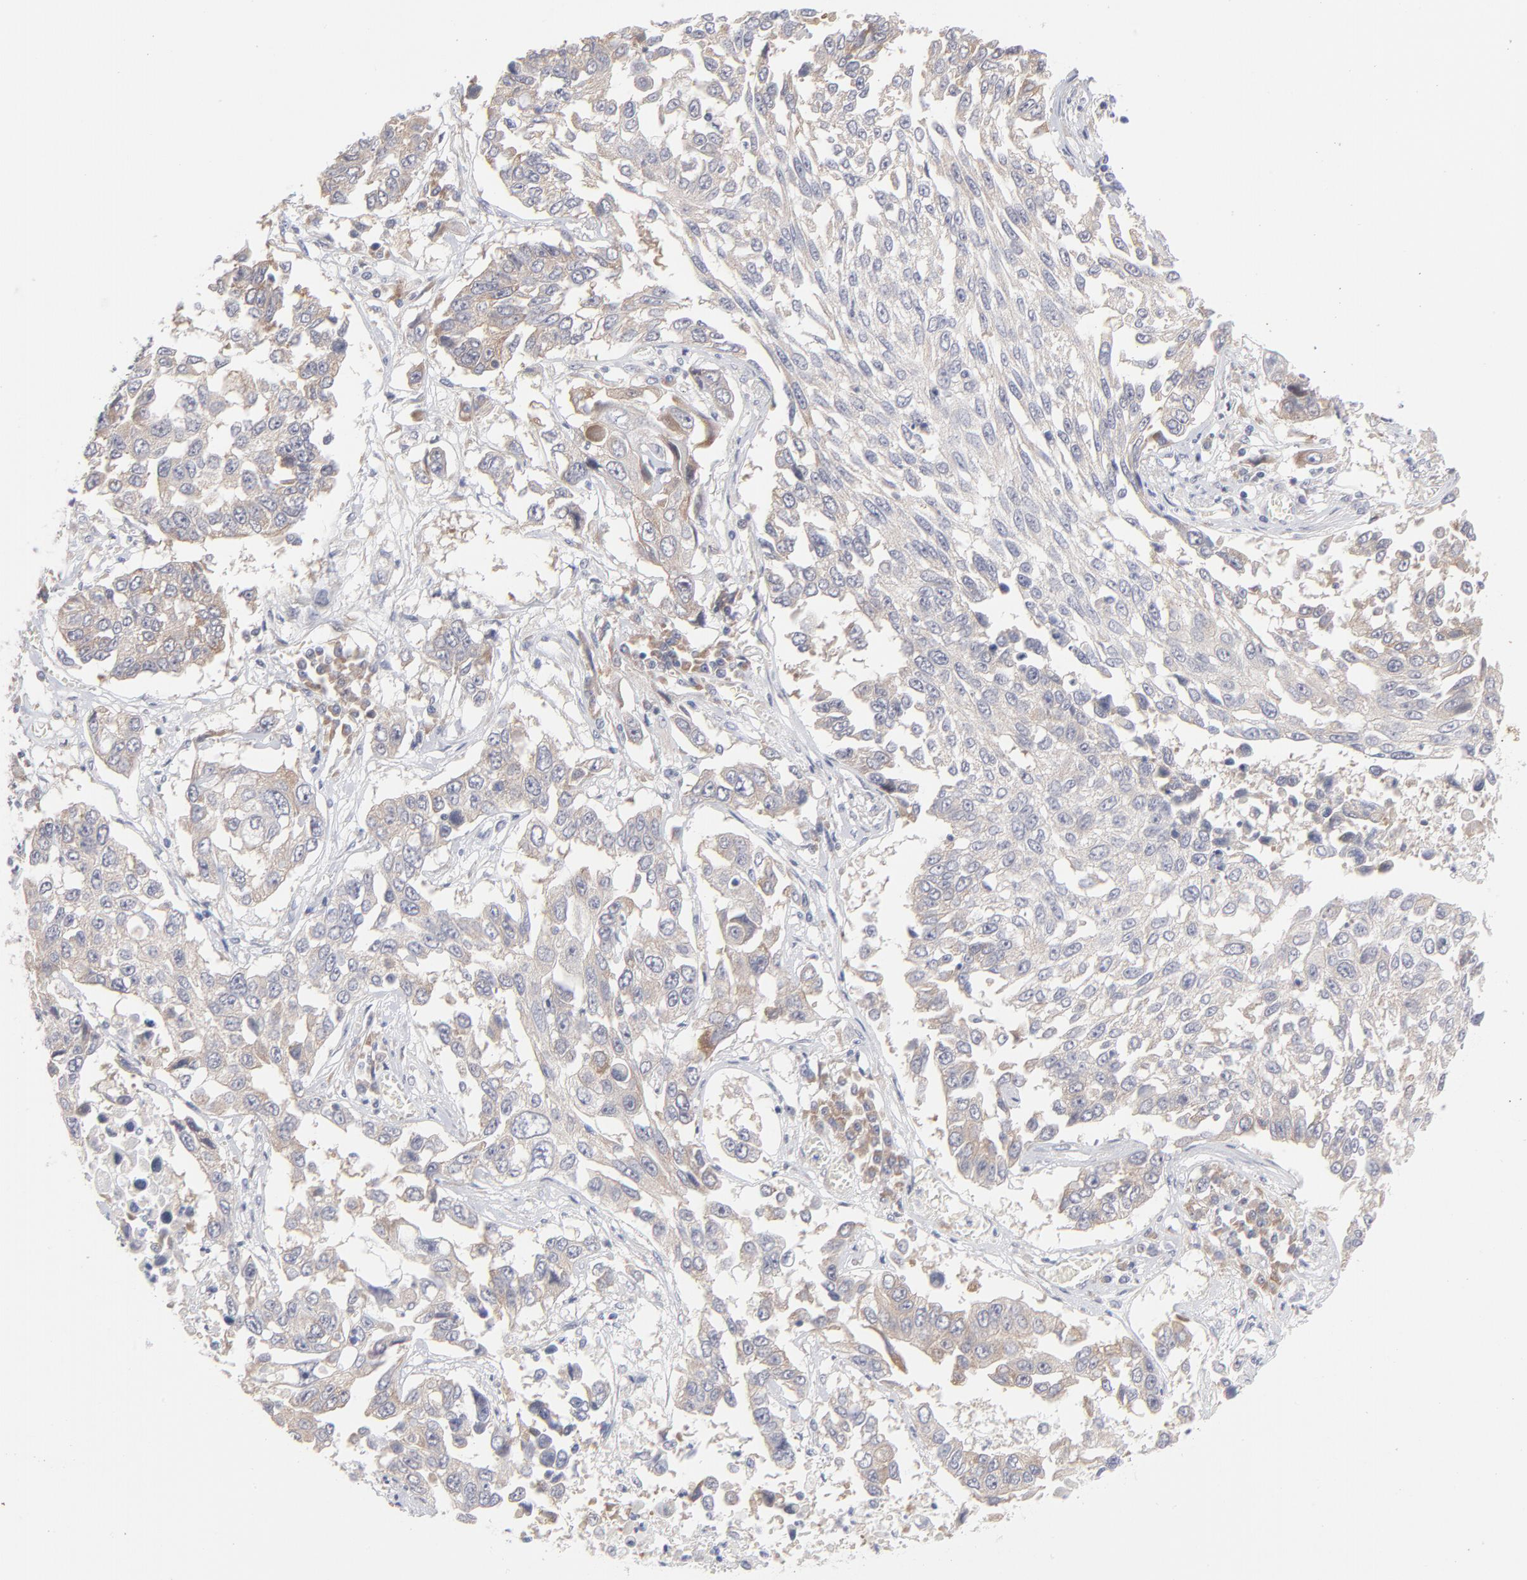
{"staining": {"intensity": "weak", "quantity": "<25%", "location": "cytoplasmic/membranous"}, "tissue": "lung cancer", "cell_type": "Tumor cells", "image_type": "cancer", "snomed": [{"axis": "morphology", "description": "Squamous cell carcinoma, NOS"}, {"axis": "topography", "description": "Lung"}], "caption": "Image shows no significant protein staining in tumor cells of lung cancer (squamous cell carcinoma).", "gene": "RPS24", "patient": {"sex": "male", "age": 71}}